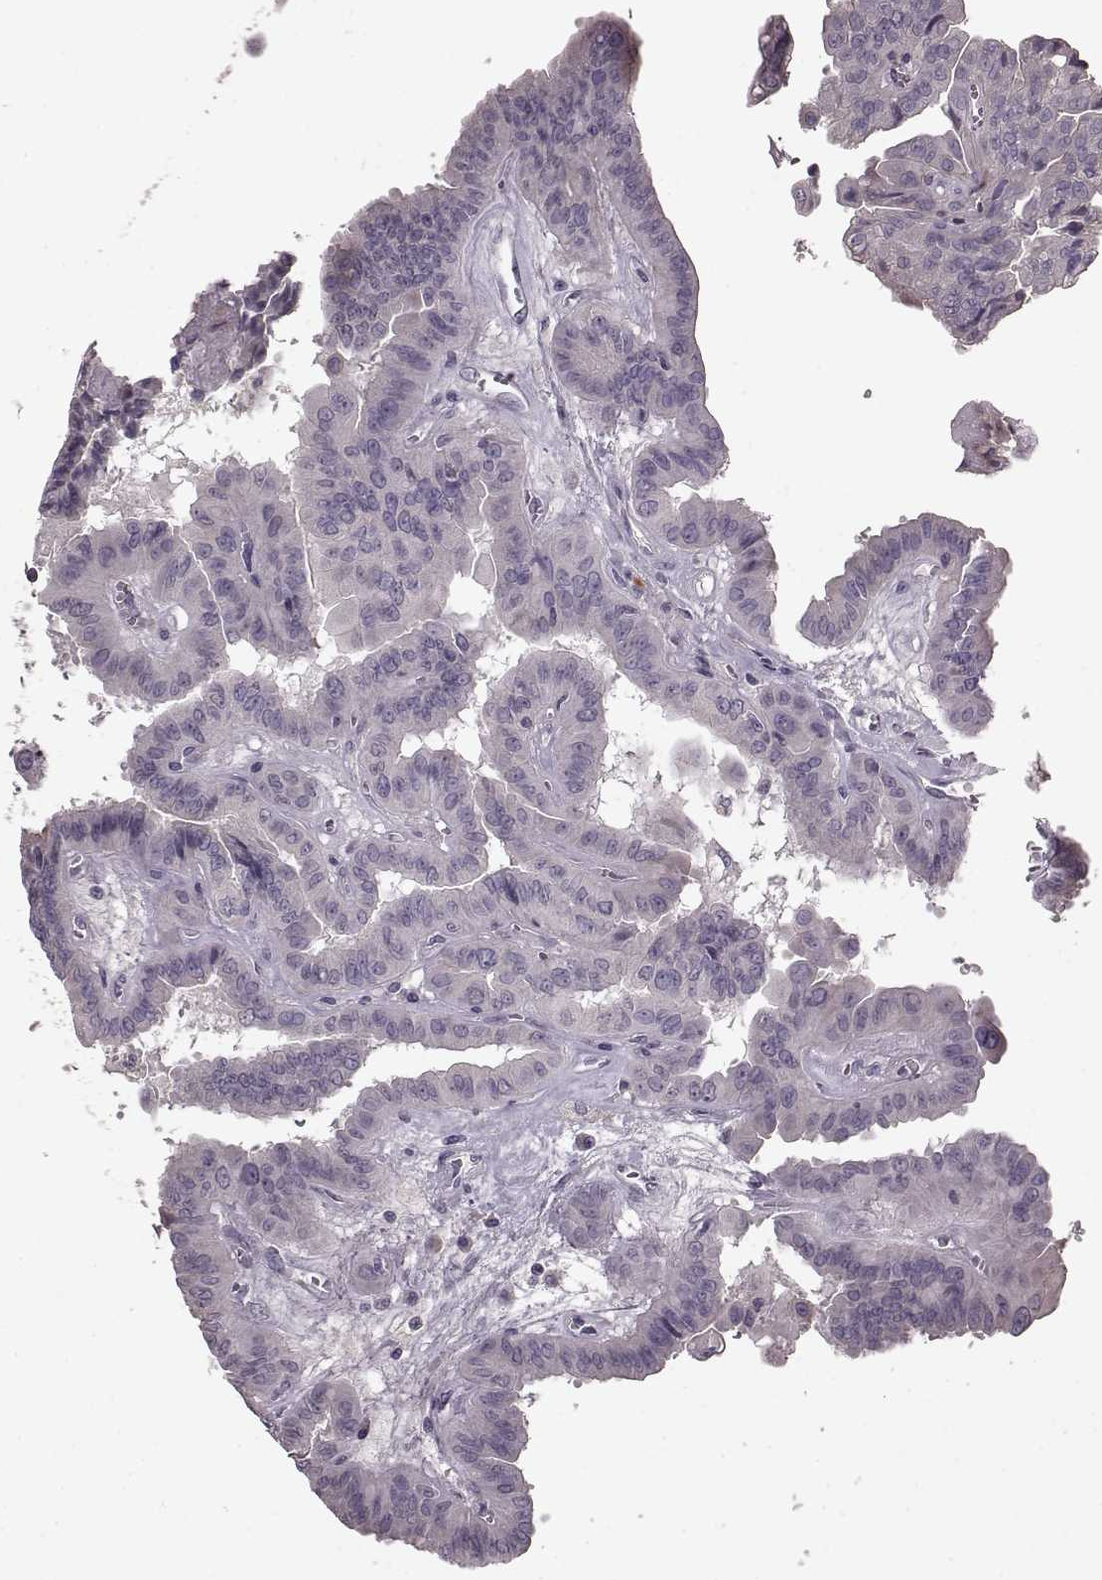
{"staining": {"intensity": "negative", "quantity": "none", "location": "none"}, "tissue": "thyroid cancer", "cell_type": "Tumor cells", "image_type": "cancer", "snomed": [{"axis": "morphology", "description": "Papillary adenocarcinoma, NOS"}, {"axis": "topography", "description": "Thyroid gland"}], "caption": "Immunohistochemistry (IHC) histopathology image of thyroid cancer stained for a protein (brown), which exhibits no positivity in tumor cells. (Brightfield microscopy of DAB (3,3'-diaminobenzidine) immunohistochemistry at high magnification).", "gene": "SLC52A3", "patient": {"sex": "female", "age": 37}}